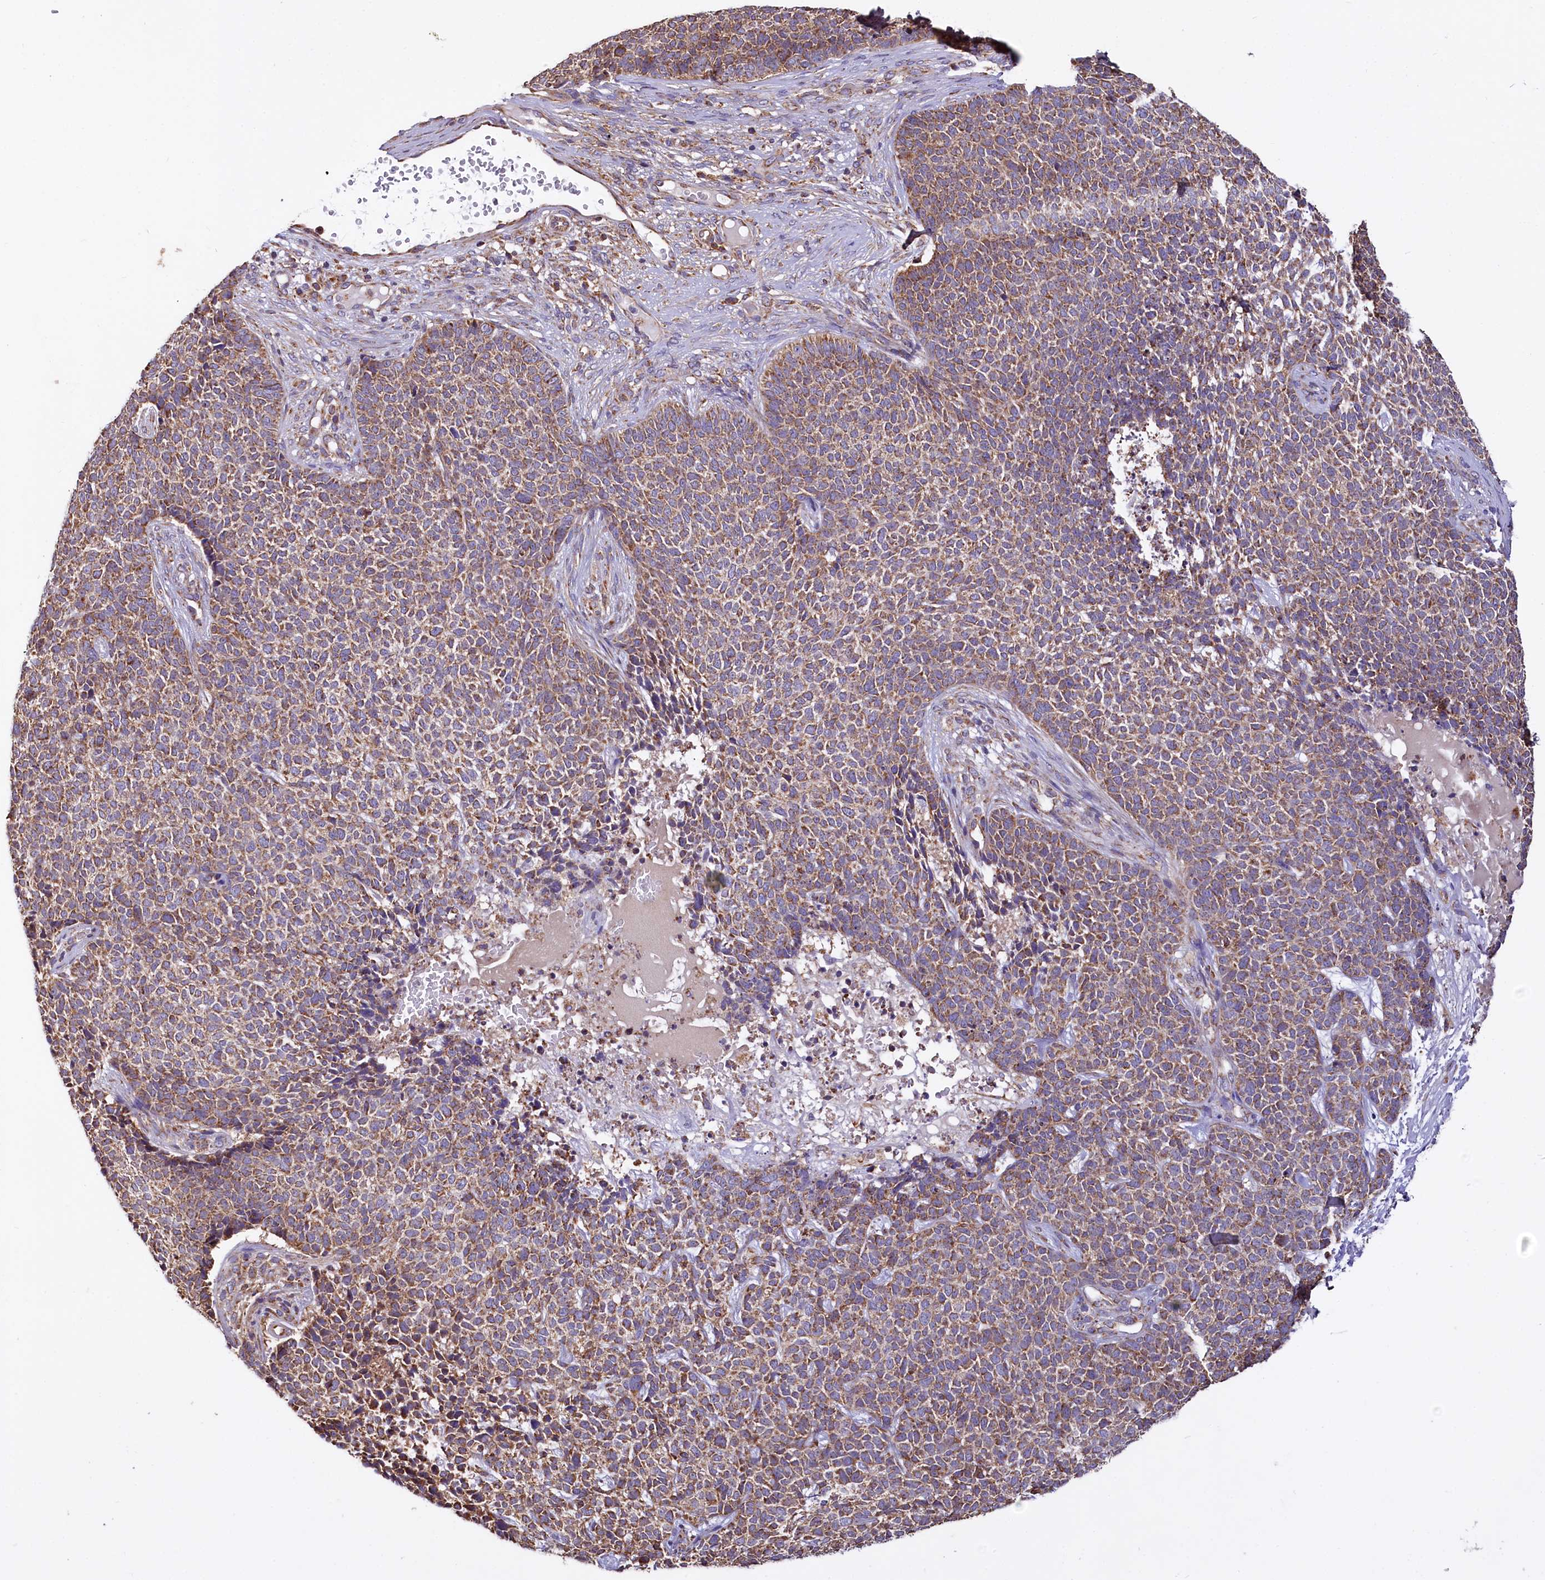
{"staining": {"intensity": "moderate", "quantity": ">75%", "location": "cytoplasmic/membranous"}, "tissue": "skin cancer", "cell_type": "Tumor cells", "image_type": "cancer", "snomed": [{"axis": "morphology", "description": "Basal cell carcinoma"}, {"axis": "topography", "description": "Skin"}], "caption": "IHC of skin cancer exhibits medium levels of moderate cytoplasmic/membranous expression in about >75% of tumor cells.", "gene": "NUDT15", "patient": {"sex": "female", "age": 84}}